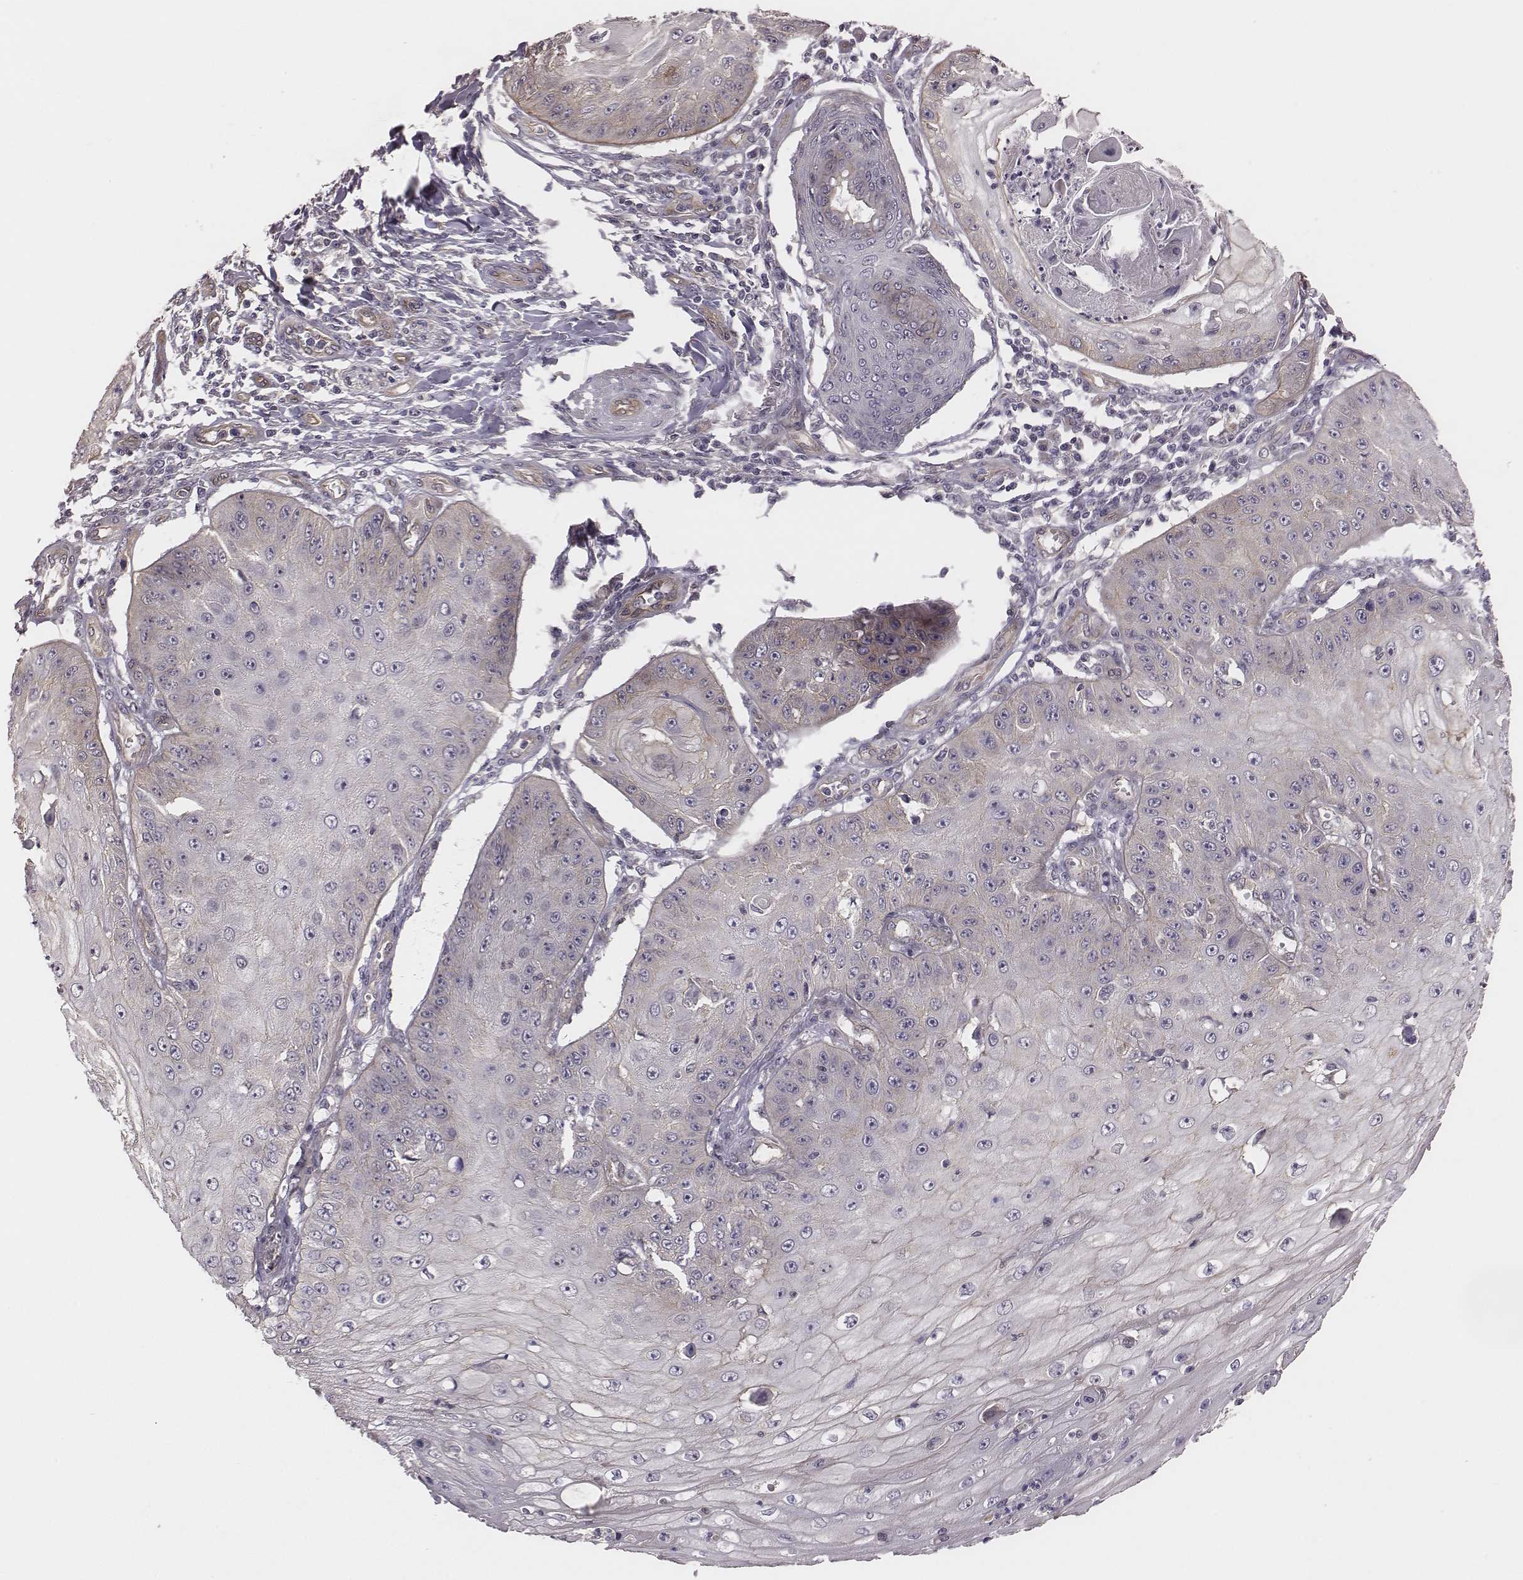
{"staining": {"intensity": "negative", "quantity": "none", "location": "none"}, "tissue": "skin cancer", "cell_type": "Tumor cells", "image_type": "cancer", "snomed": [{"axis": "morphology", "description": "Squamous cell carcinoma, NOS"}, {"axis": "topography", "description": "Skin"}], "caption": "The photomicrograph reveals no significant expression in tumor cells of skin squamous cell carcinoma.", "gene": "SCARF1", "patient": {"sex": "male", "age": 70}}